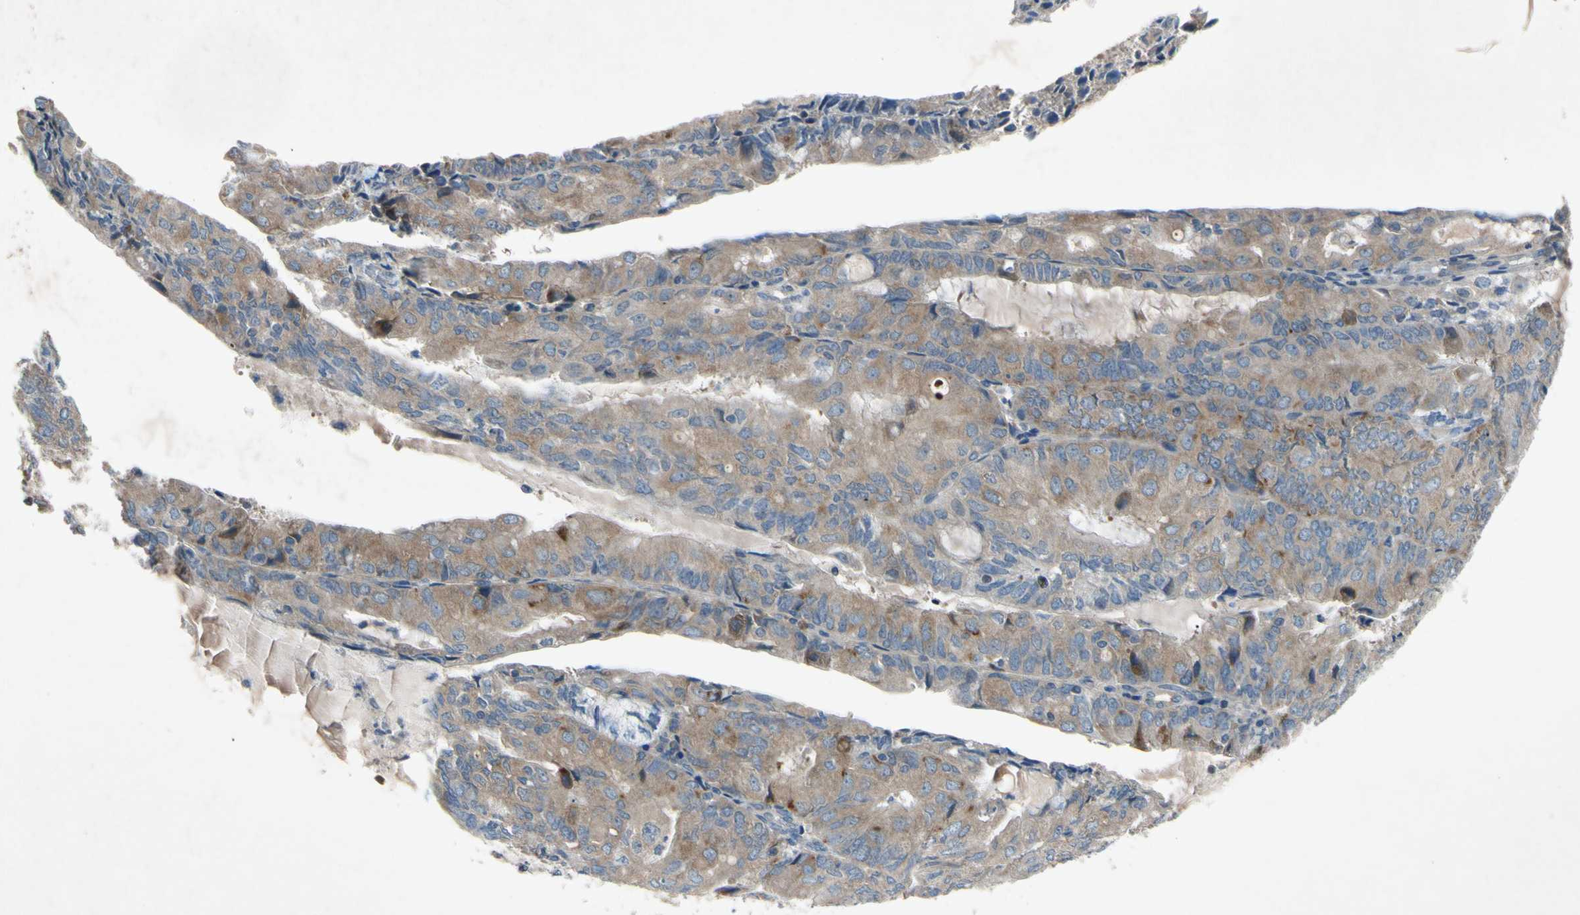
{"staining": {"intensity": "moderate", "quantity": ">75%", "location": "cytoplasmic/membranous"}, "tissue": "endometrial cancer", "cell_type": "Tumor cells", "image_type": "cancer", "snomed": [{"axis": "morphology", "description": "Adenocarcinoma, NOS"}, {"axis": "topography", "description": "Endometrium"}], "caption": "Protein positivity by immunohistochemistry demonstrates moderate cytoplasmic/membranous expression in about >75% of tumor cells in endometrial cancer. The staining is performed using DAB (3,3'-diaminobenzidine) brown chromogen to label protein expression. The nuclei are counter-stained blue using hematoxylin.", "gene": "HILPDA", "patient": {"sex": "female", "age": 81}}